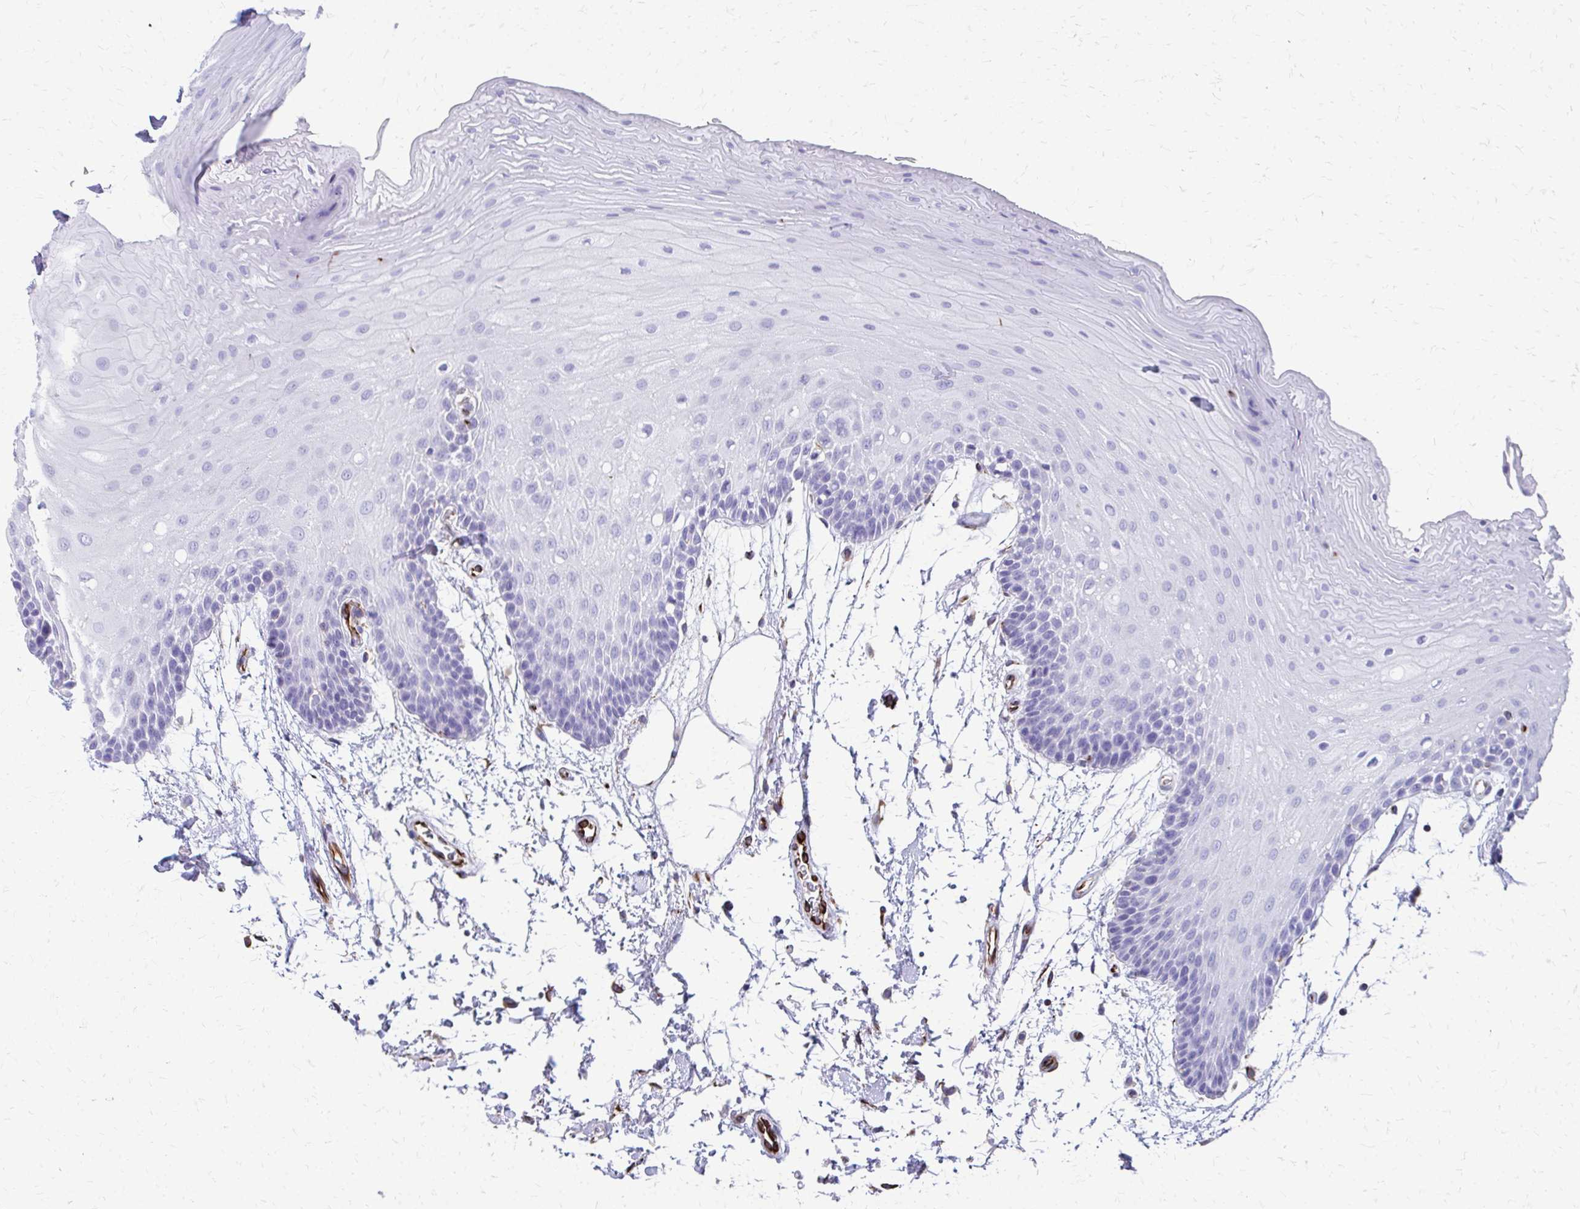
{"staining": {"intensity": "negative", "quantity": "none", "location": "none"}, "tissue": "oral mucosa", "cell_type": "Squamous epithelial cells", "image_type": "normal", "snomed": [{"axis": "morphology", "description": "Normal tissue, NOS"}, {"axis": "morphology", "description": "Squamous cell carcinoma, NOS"}, {"axis": "topography", "description": "Oral tissue"}, {"axis": "topography", "description": "Tounge, NOS"}, {"axis": "topography", "description": "Head-Neck"}], "caption": "Oral mucosa was stained to show a protein in brown. There is no significant expression in squamous epithelial cells. (DAB immunohistochemistry (IHC), high magnification).", "gene": "TRIM6", "patient": {"sex": "male", "age": 62}}